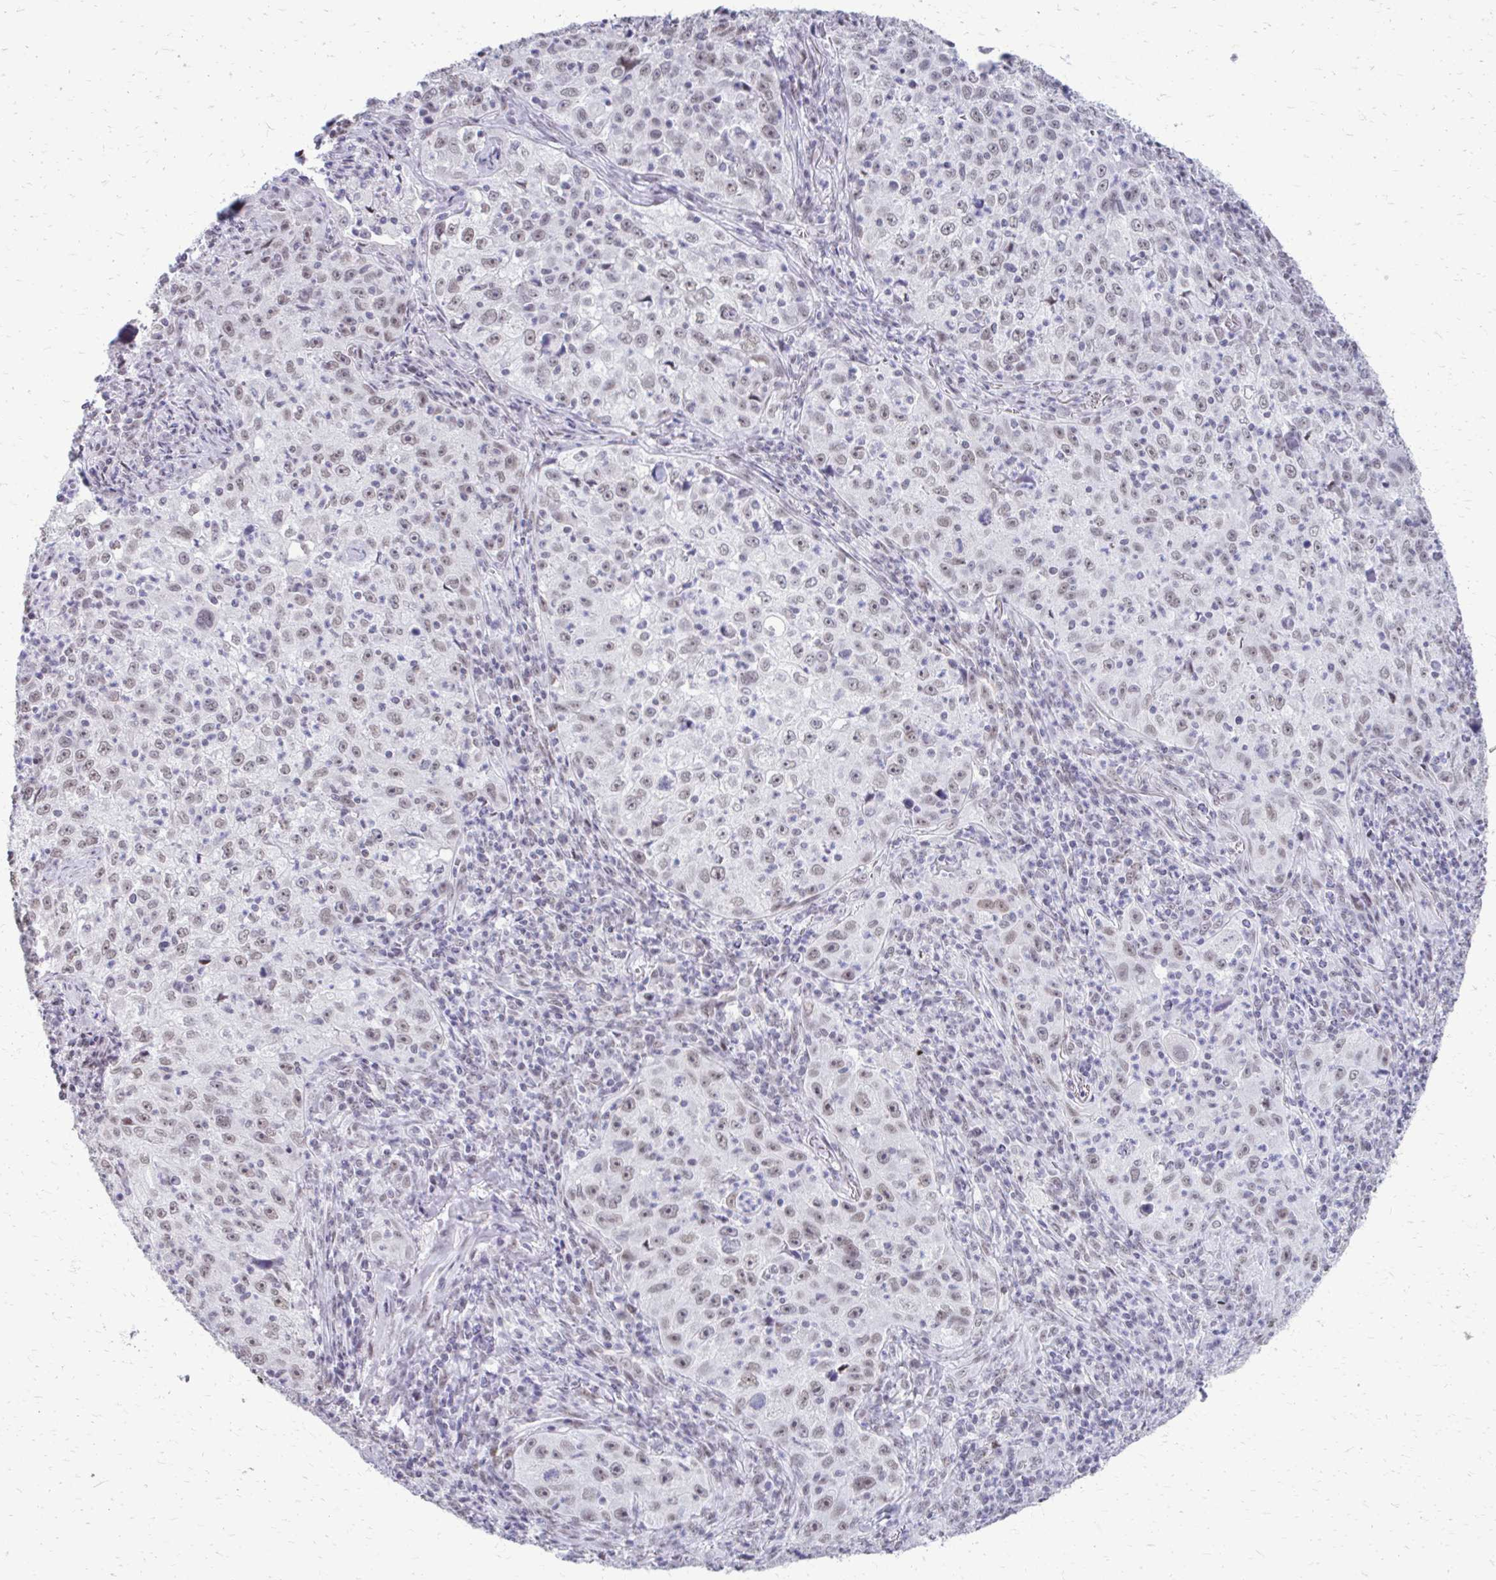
{"staining": {"intensity": "weak", "quantity": "25%-75%", "location": "nuclear"}, "tissue": "lung cancer", "cell_type": "Tumor cells", "image_type": "cancer", "snomed": [{"axis": "morphology", "description": "Squamous cell carcinoma, NOS"}, {"axis": "topography", "description": "Lung"}], "caption": "Human lung squamous cell carcinoma stained with a protein marker displays weak staining in tumor cells.", "gene": "SS18", "patient": {"sex": "male", "age": 71}}